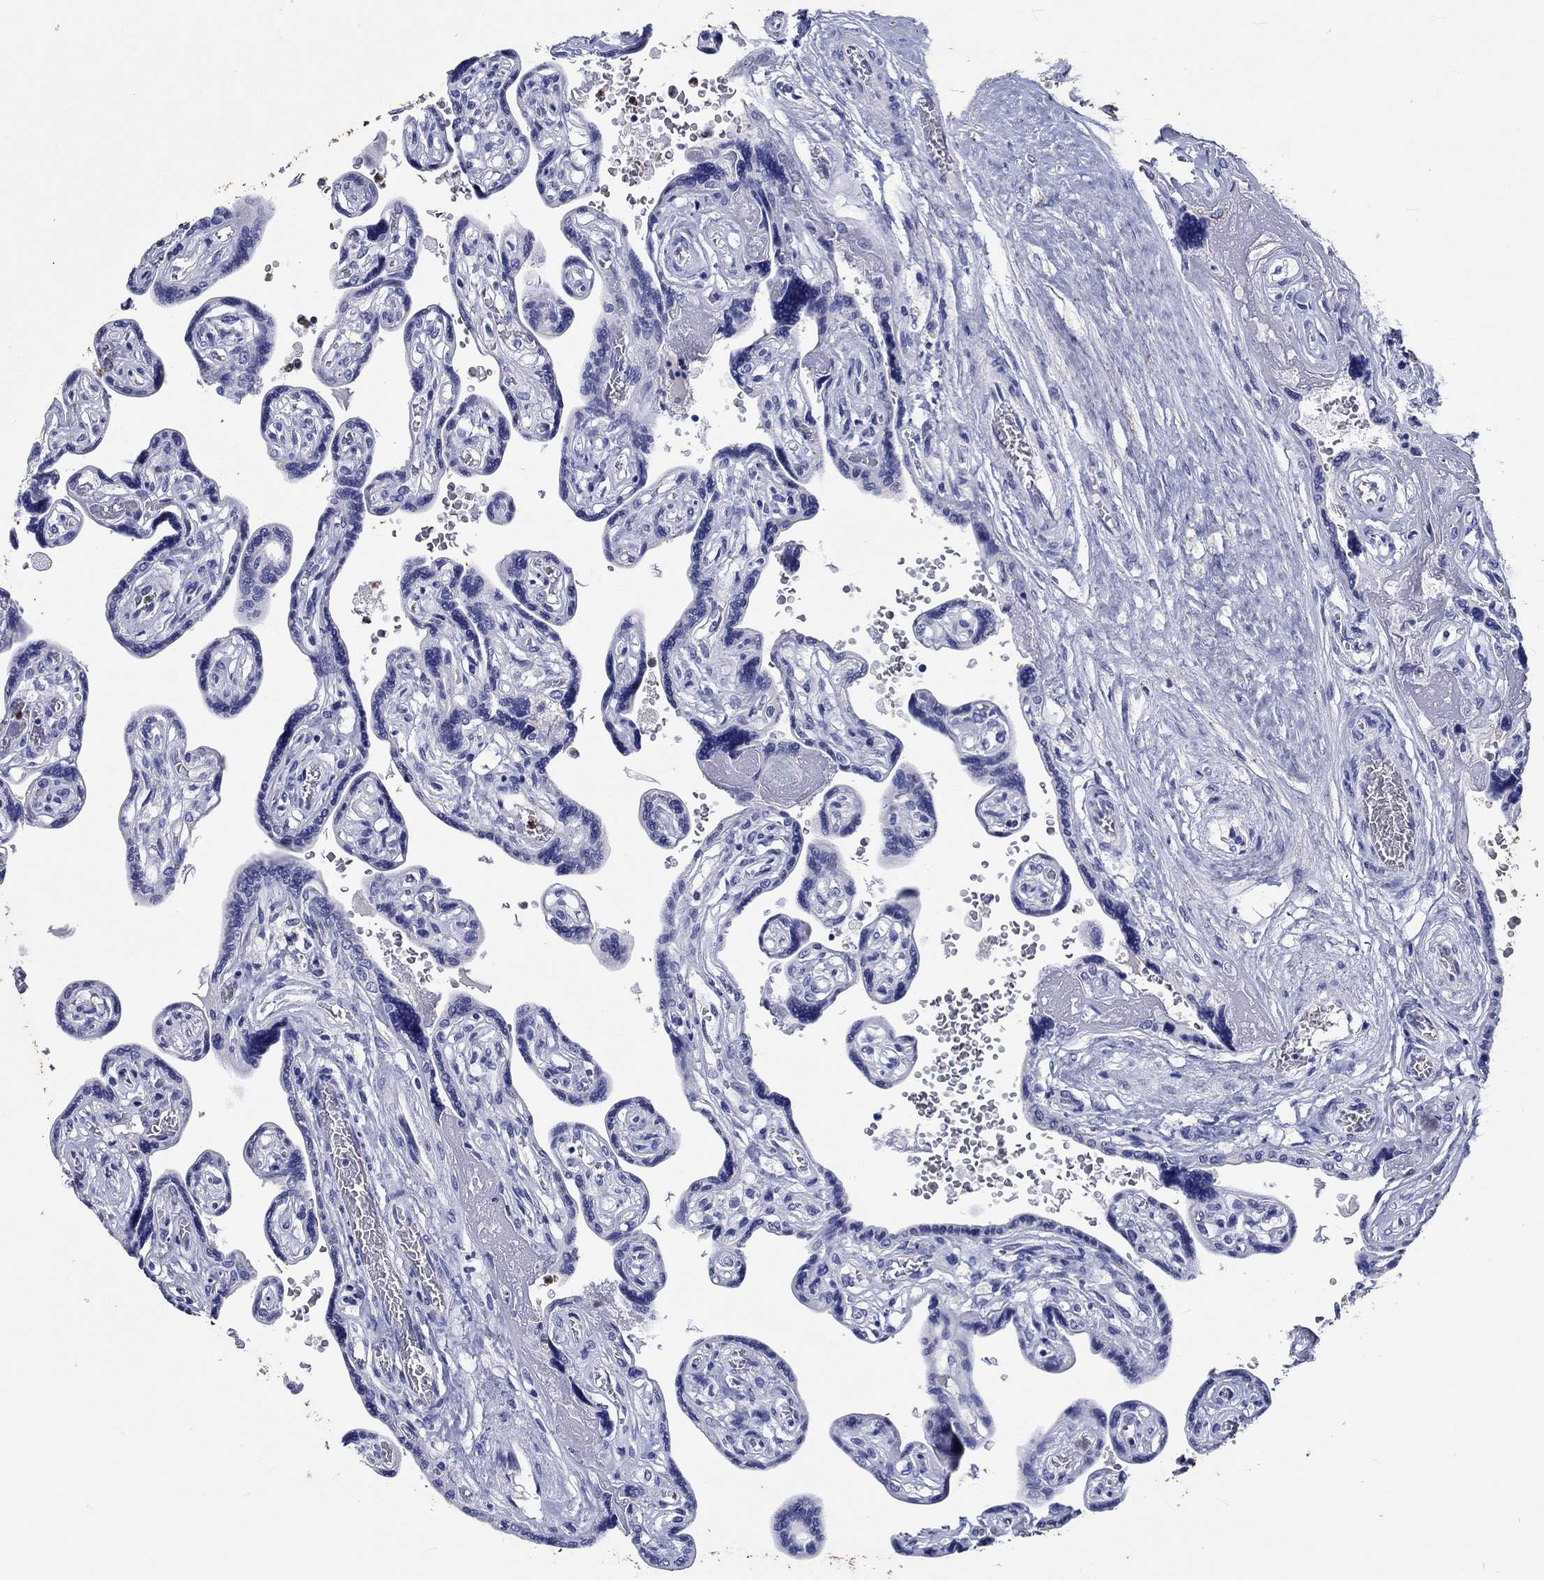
{"staining": {"intensity": "negative", "quantity": "none", "location": "none"}, "tissue": "placenta", "cell_type": "Decidual cells", "image_type": "normal", "snomed": [{"axis": "morphology", "description": "Normal tissue, NOS"}, {"axis": "topography", "description": "Placenta"}], "caption": "This is a histopathology image of immunohistochemistry staining of unremarkable placenta, which shows no expression in decidual cells.", "gene": "EPX", "patient": {"sex": "female", "age": 32}}